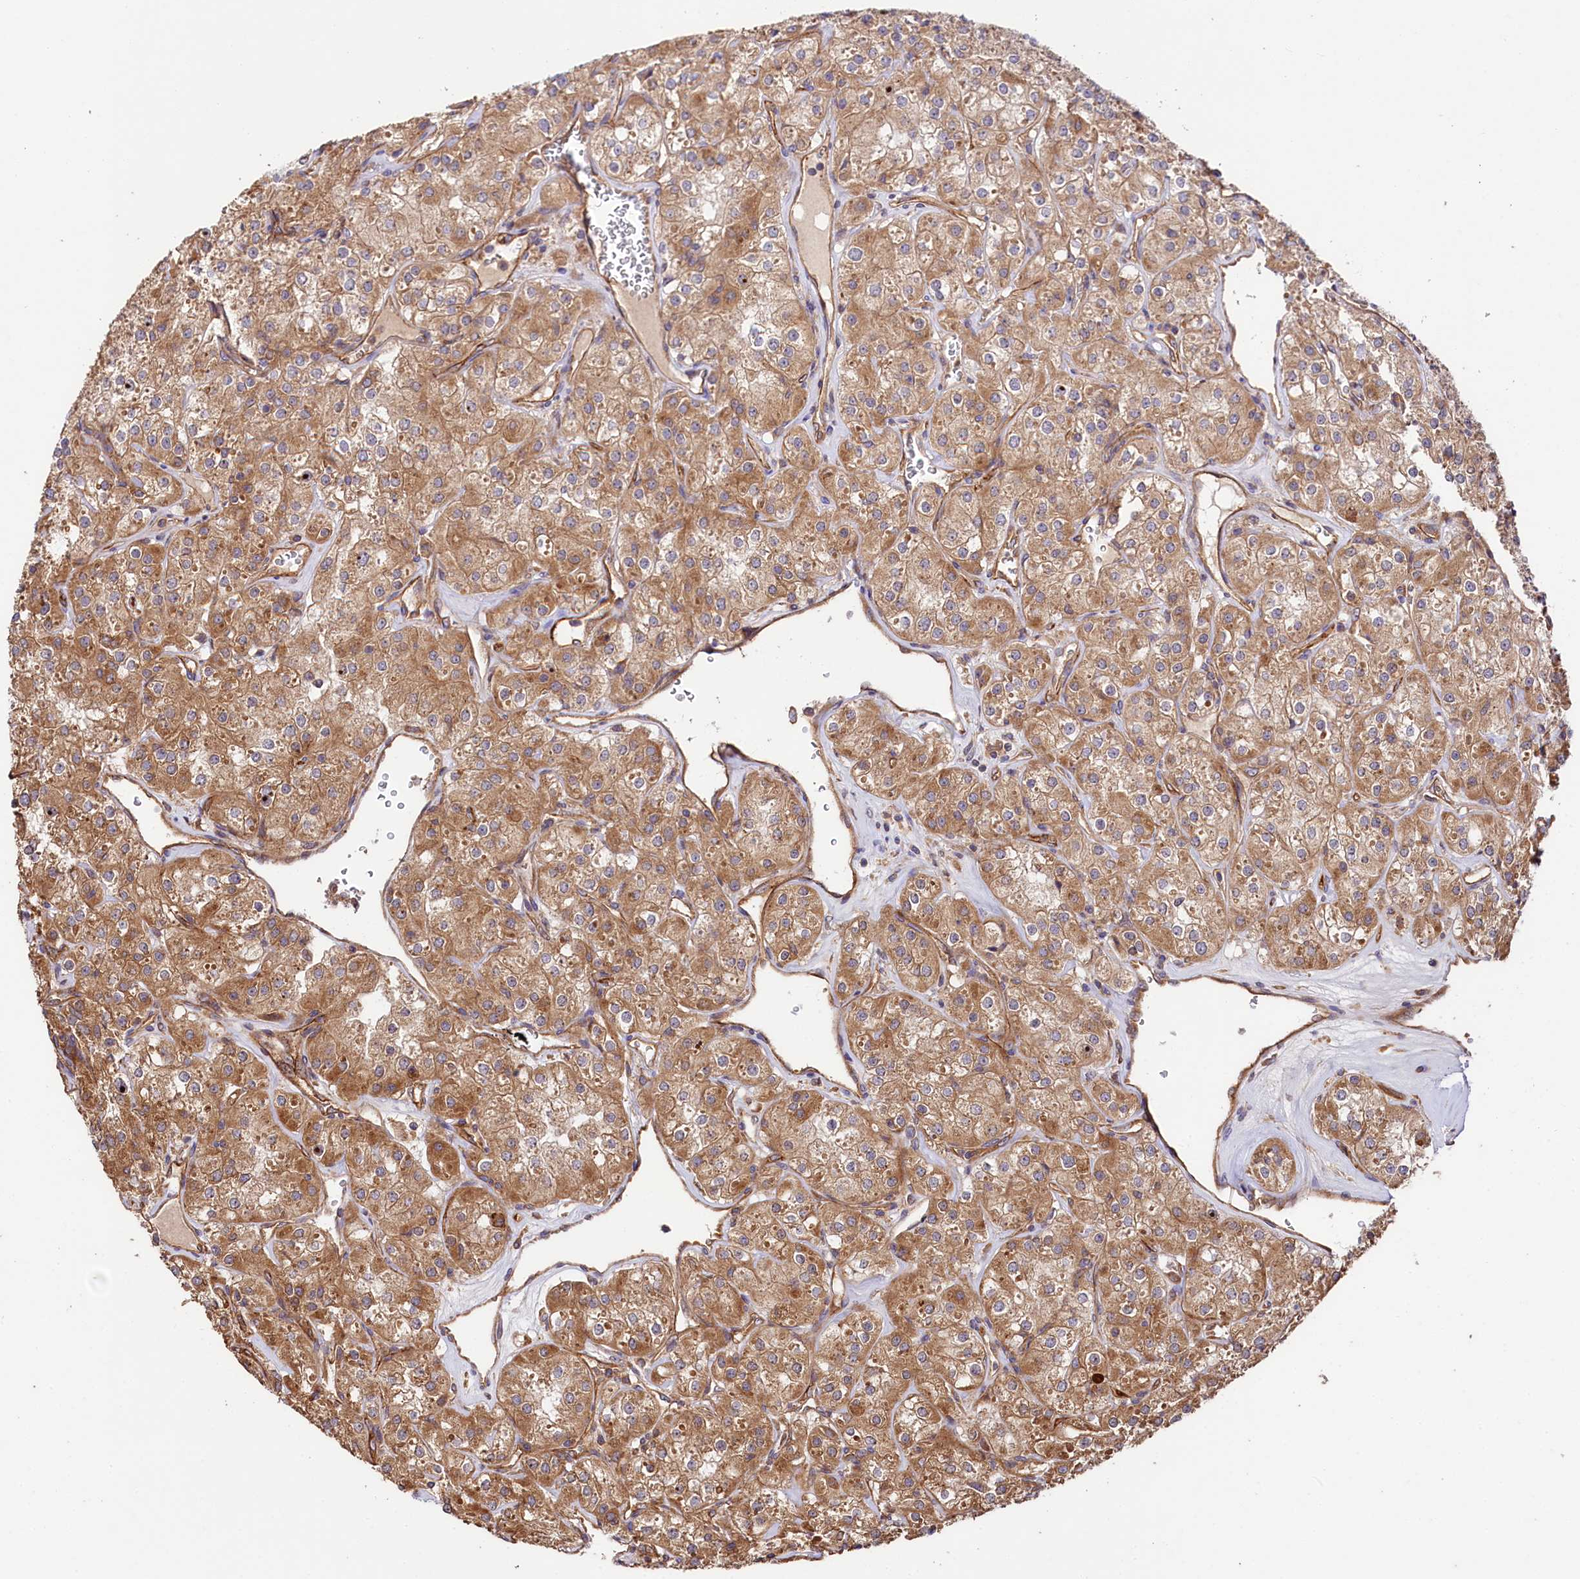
{"staining": {"intensity": "moderate", "quantity": ">75%", "location": "cytoplasmic/membranous"}, "tissue": "renal cancer", "cell_type": "Tumor cells", "image_type": "cancer", "snomed": [{"axis": "morphology", "description": "Adenocarcinoma, NOS"}, {"axis": "topography", "description": "Kidney"}], "caption": "Renal cancer stained for a protein reveals moderate cytoplasmic/membranous positivity in tumor cells. The staining is performed using DAB brown chromogen to label protein expression. The nuclei are counter-stained blue using hematoxylin.", "gene": "CEP295", "patient": {"sex": "male", "age": 77}}